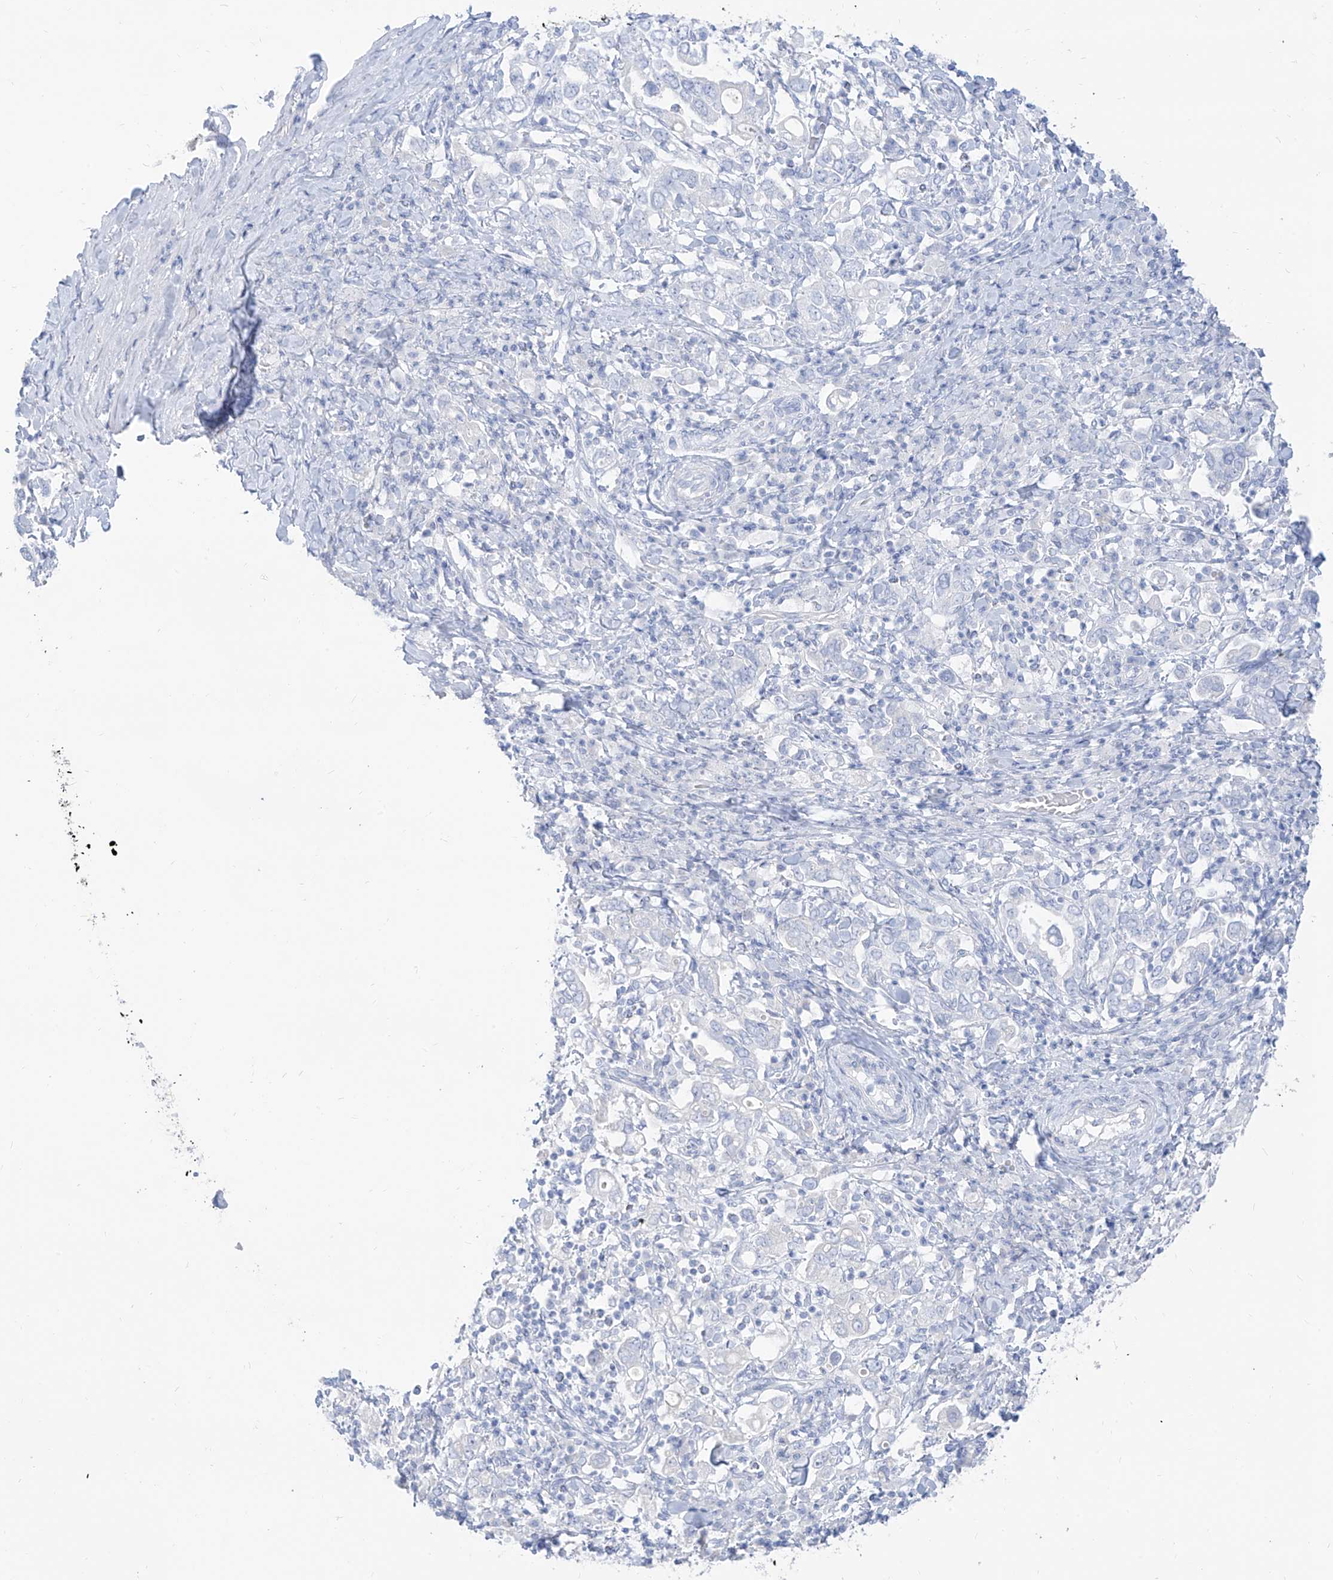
{"staining": {"intensity": "negative", "quantity": "none", "location": "none"}, "tissue": "stomach cancer", "cell_type": "Tumor cells", "image_type": "cancer", "snomed": [{"axis": "morphology", "description": "Adenocarcinoma, NOS"}, {"axis": "topography", "description": "Stomach, upper"}], "caption": "The histopathology image exhibits no staining of tumor cells in stomach cancer.", "gene": "ARHGEF40", "patient": {"sex": "male", "age": 62}}